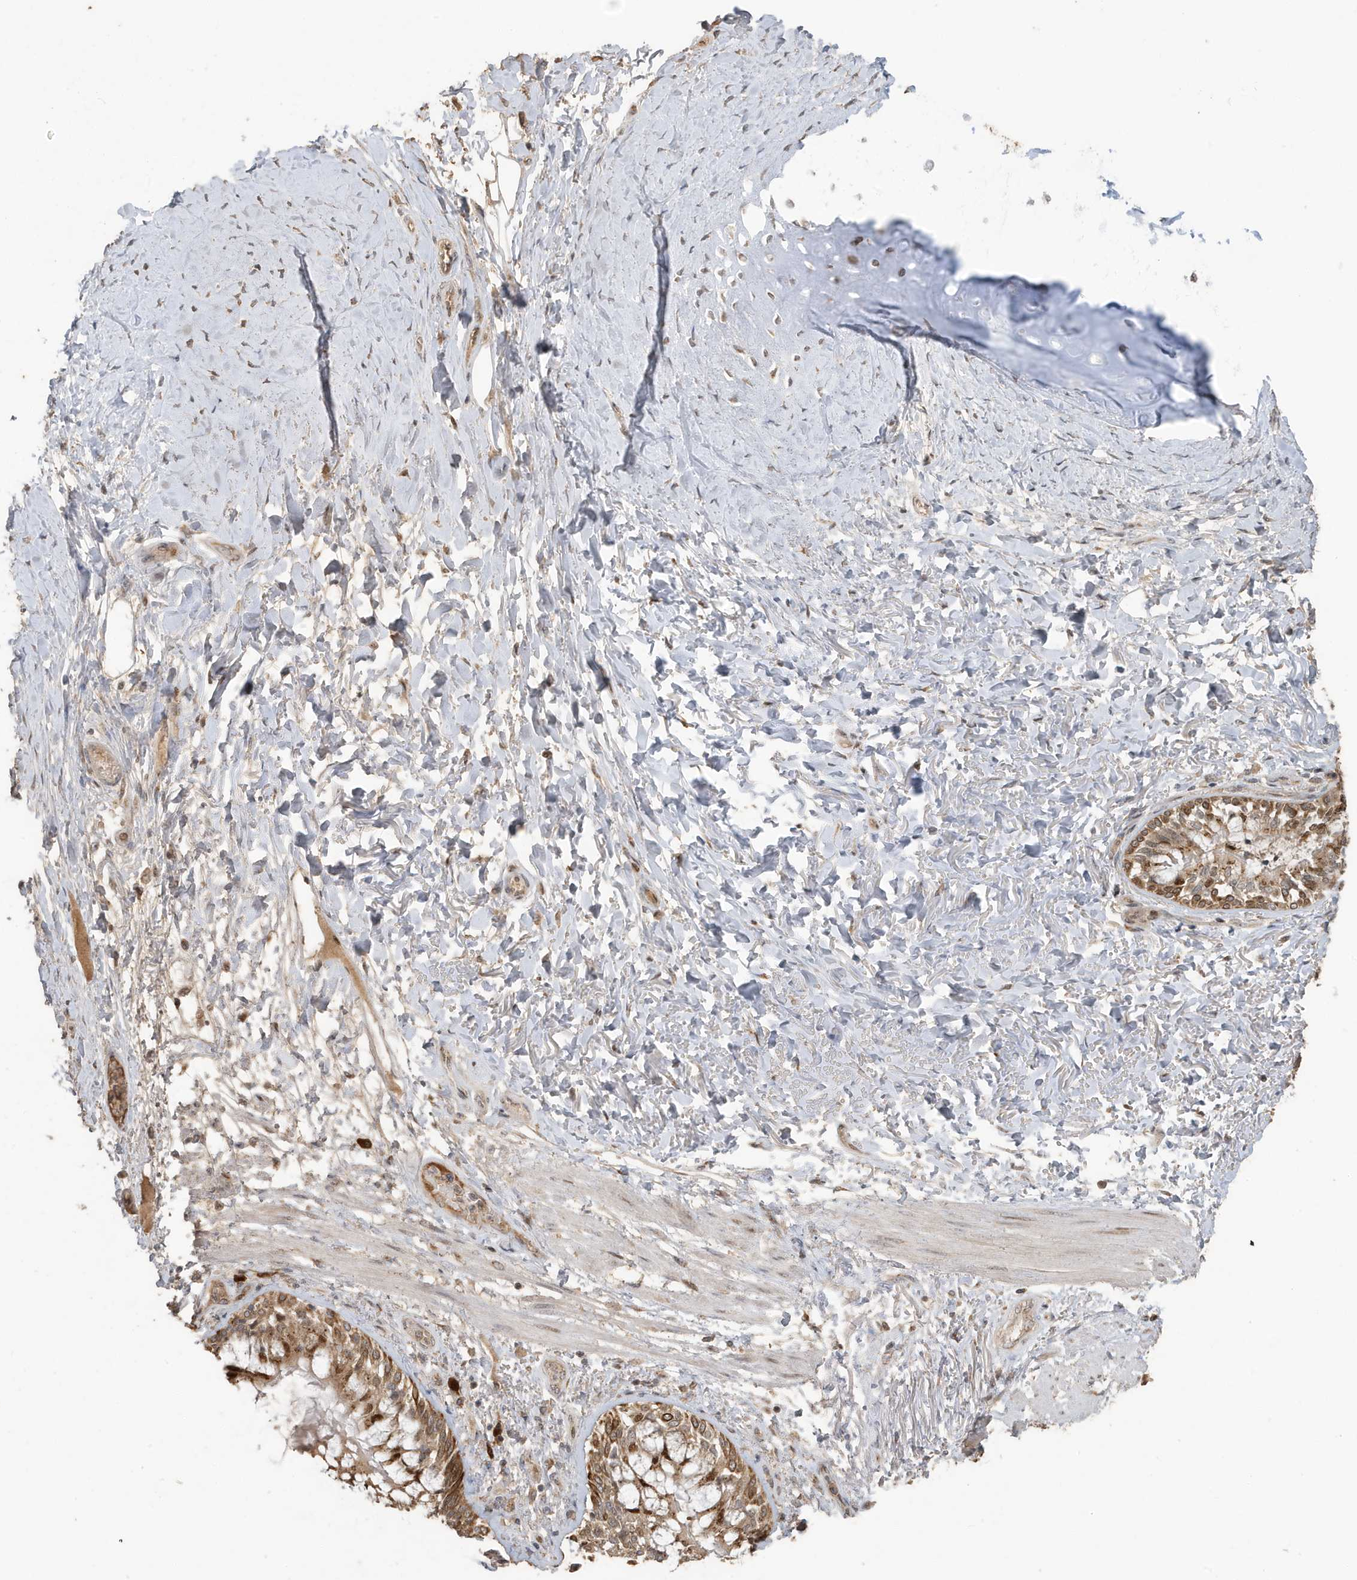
{"staining": {"intensity": "weak", "quantity": ">75%", "location": "cytoplasmic/membranous"}, "tissue": "adipose tissue", "cell_type": "Adipocytes", "image_type": "normal", "snomed": [{"axis": "morphology", "description": "Normal tissue, NOS"}, {"axis": "topography", "description": "Cartilage tissue"}, {"axis": "topography", "description": "Bronchus"}, {"axis": "topography", "description": "Lung"}, {"axis": "topography", "description": "Peripheral nerve tissue"}], "caption": "The immunohistochemical stain labels weak cytoplasmic/membranous positivity in adipocytes of normal adipose tissue. The protein is stained brown, and the nuclei are stained in blue (DAB IHC with brightfield microscopy, high magnification).", "gene": "RER1", "patient": {"sex": "female", "age": 49}}